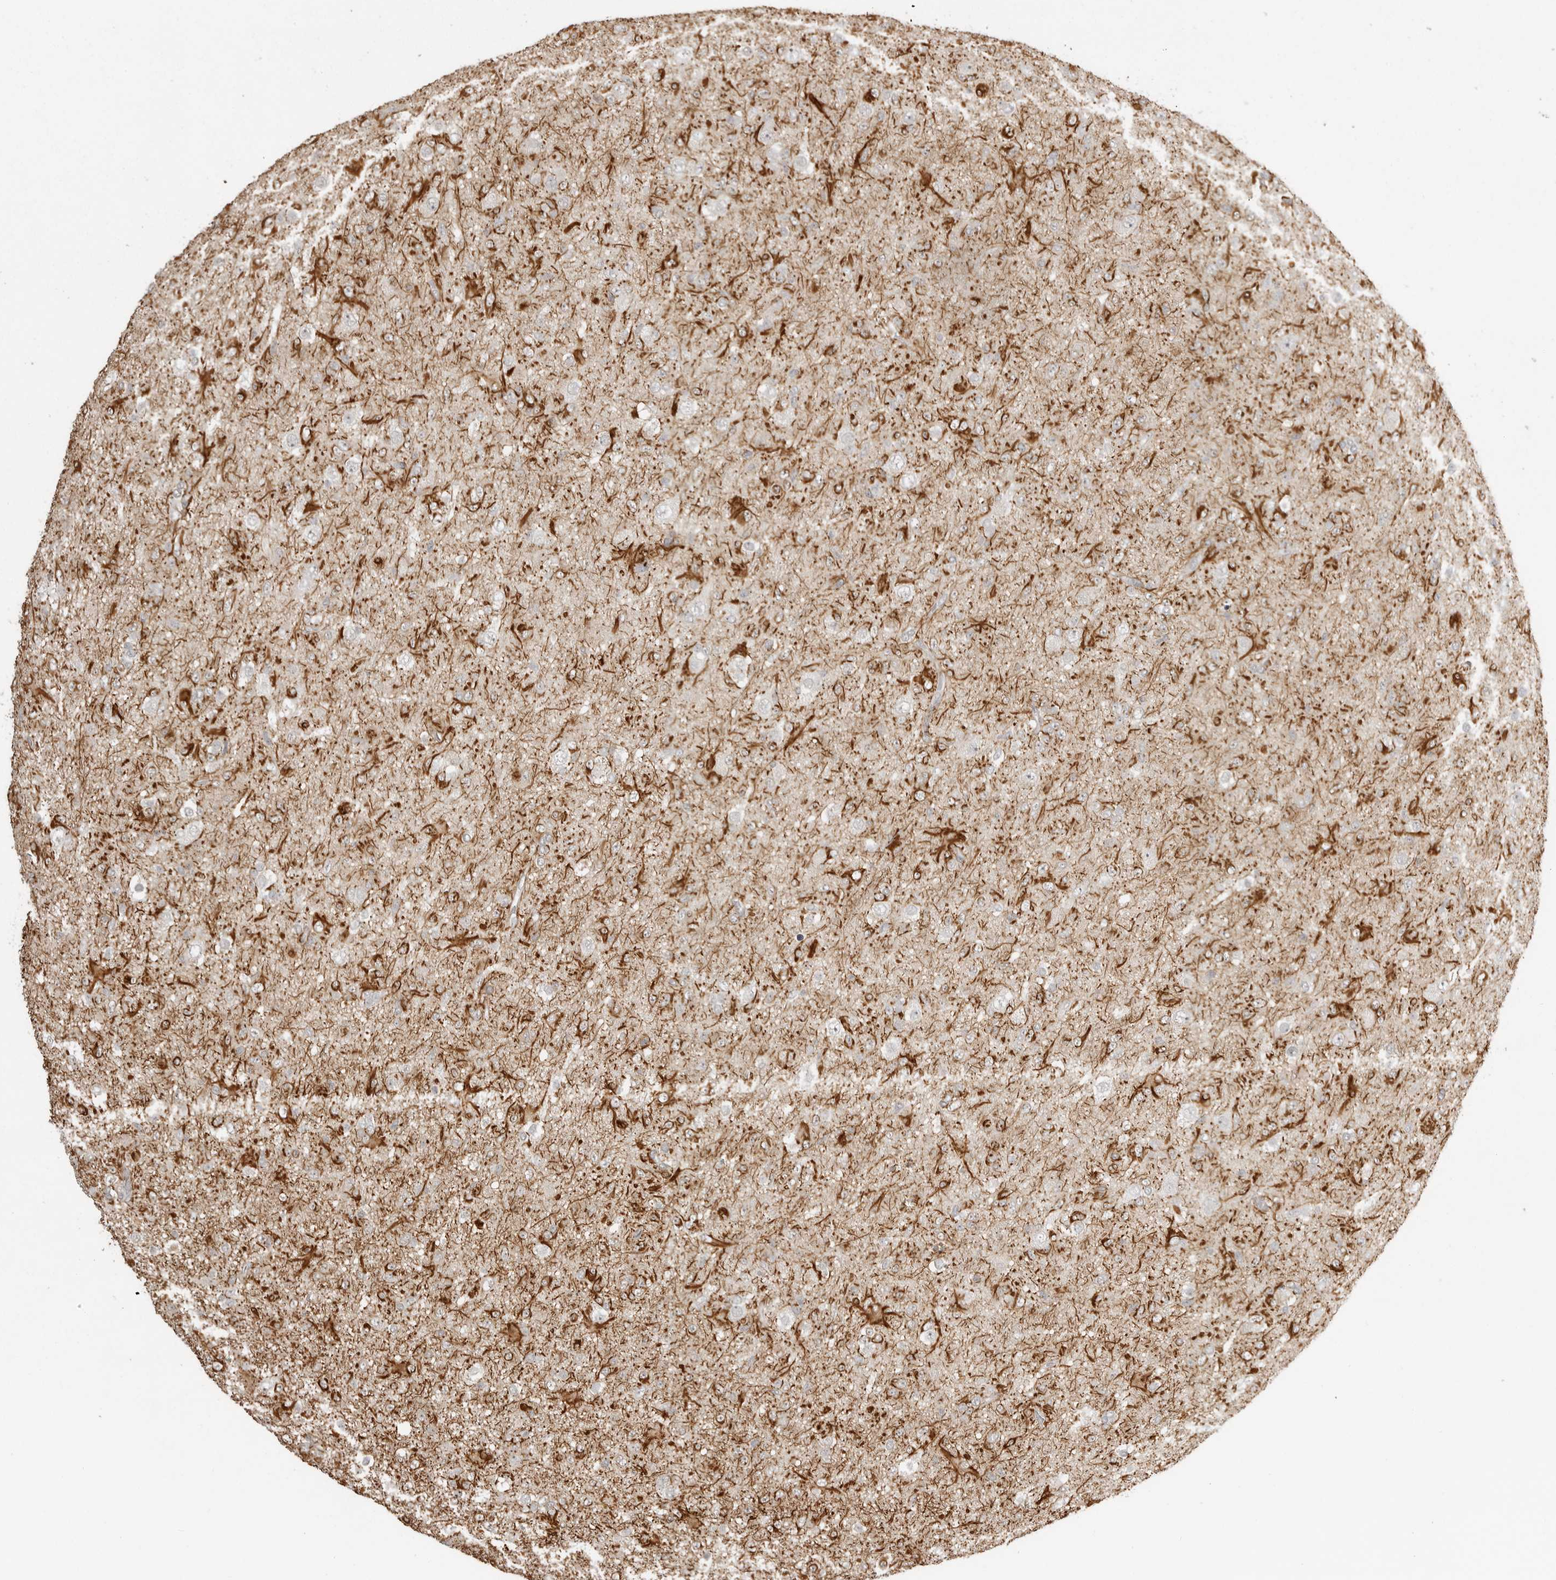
{"staining": {"intensity": "negative", "quantity": "none", "location": "none"}, "tissue": "glioma", "cell_type": "Tumor cells", "image_type": "cancer", "snomed": [{"axis": "morphology", "description": "Glioma, malignant, Low grade"}, {"axis": "topography", "description": "Brain"}], "caption": "Tumor cells are negative for brown protein staining in low-grade glioma (malignant).", "gene": "SMG8", "patient": {"sex": "male", "age": 65}}